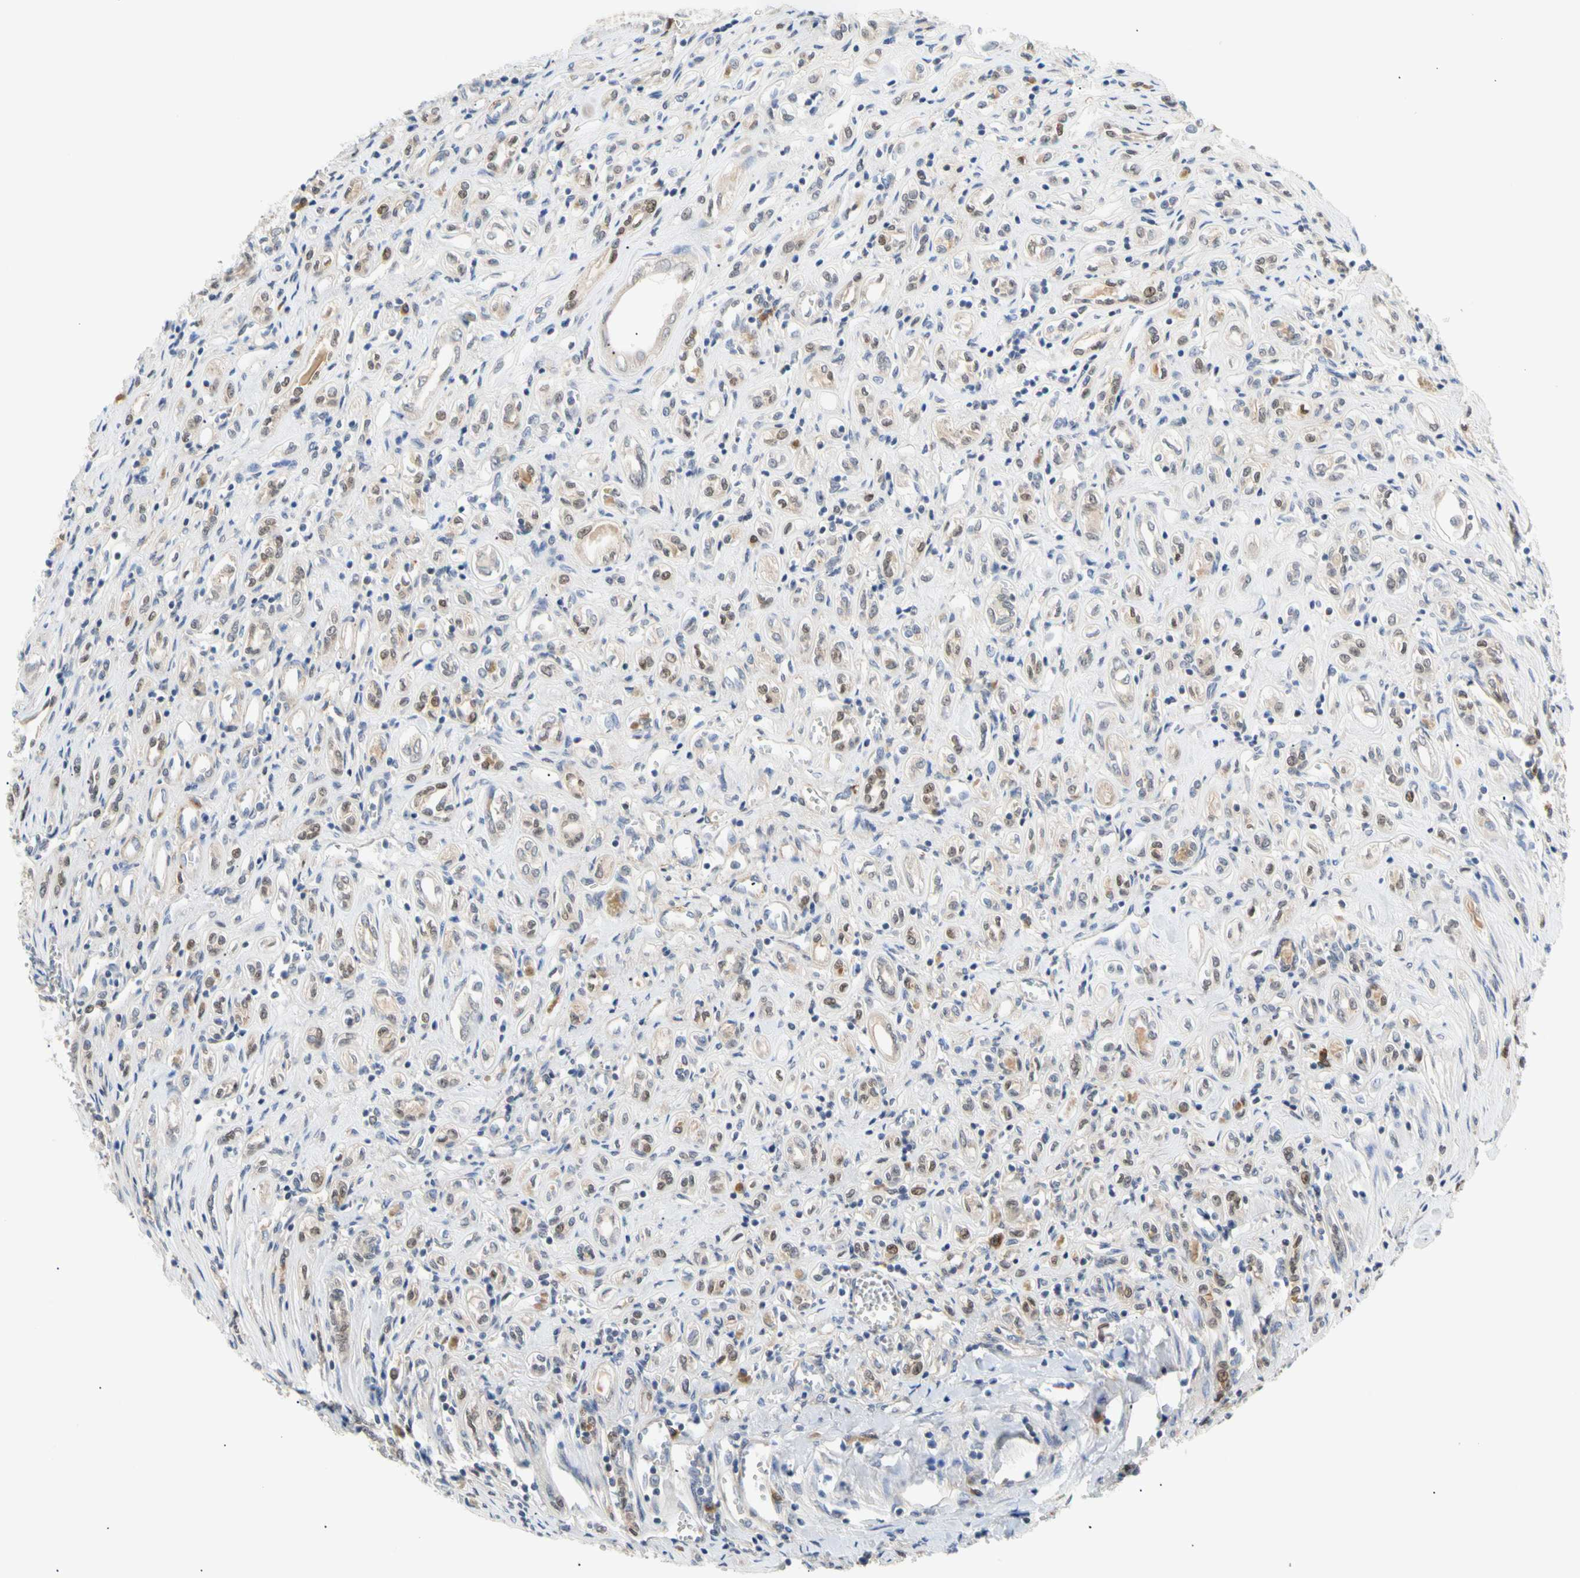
{"staining": {"intensity": "weak", "quantity": "<25%", "location": "cytoplasmic/membranous"}, "tissue": "renal cancer", "cell_type": "Tumor cells", "image_type": "cancer", "snomed": [{"axis": "morphology", "description": "Adenocarcinoma, NOS"}, {"axis": "topography", "description": "Kidney"}], "caption": "Renal cancer (adenocarcinoma) stained for a protein using IHC displays no staining tumor cells.", "gene": "SEC23B", "patient": {"sex": "female", "age": 70}}